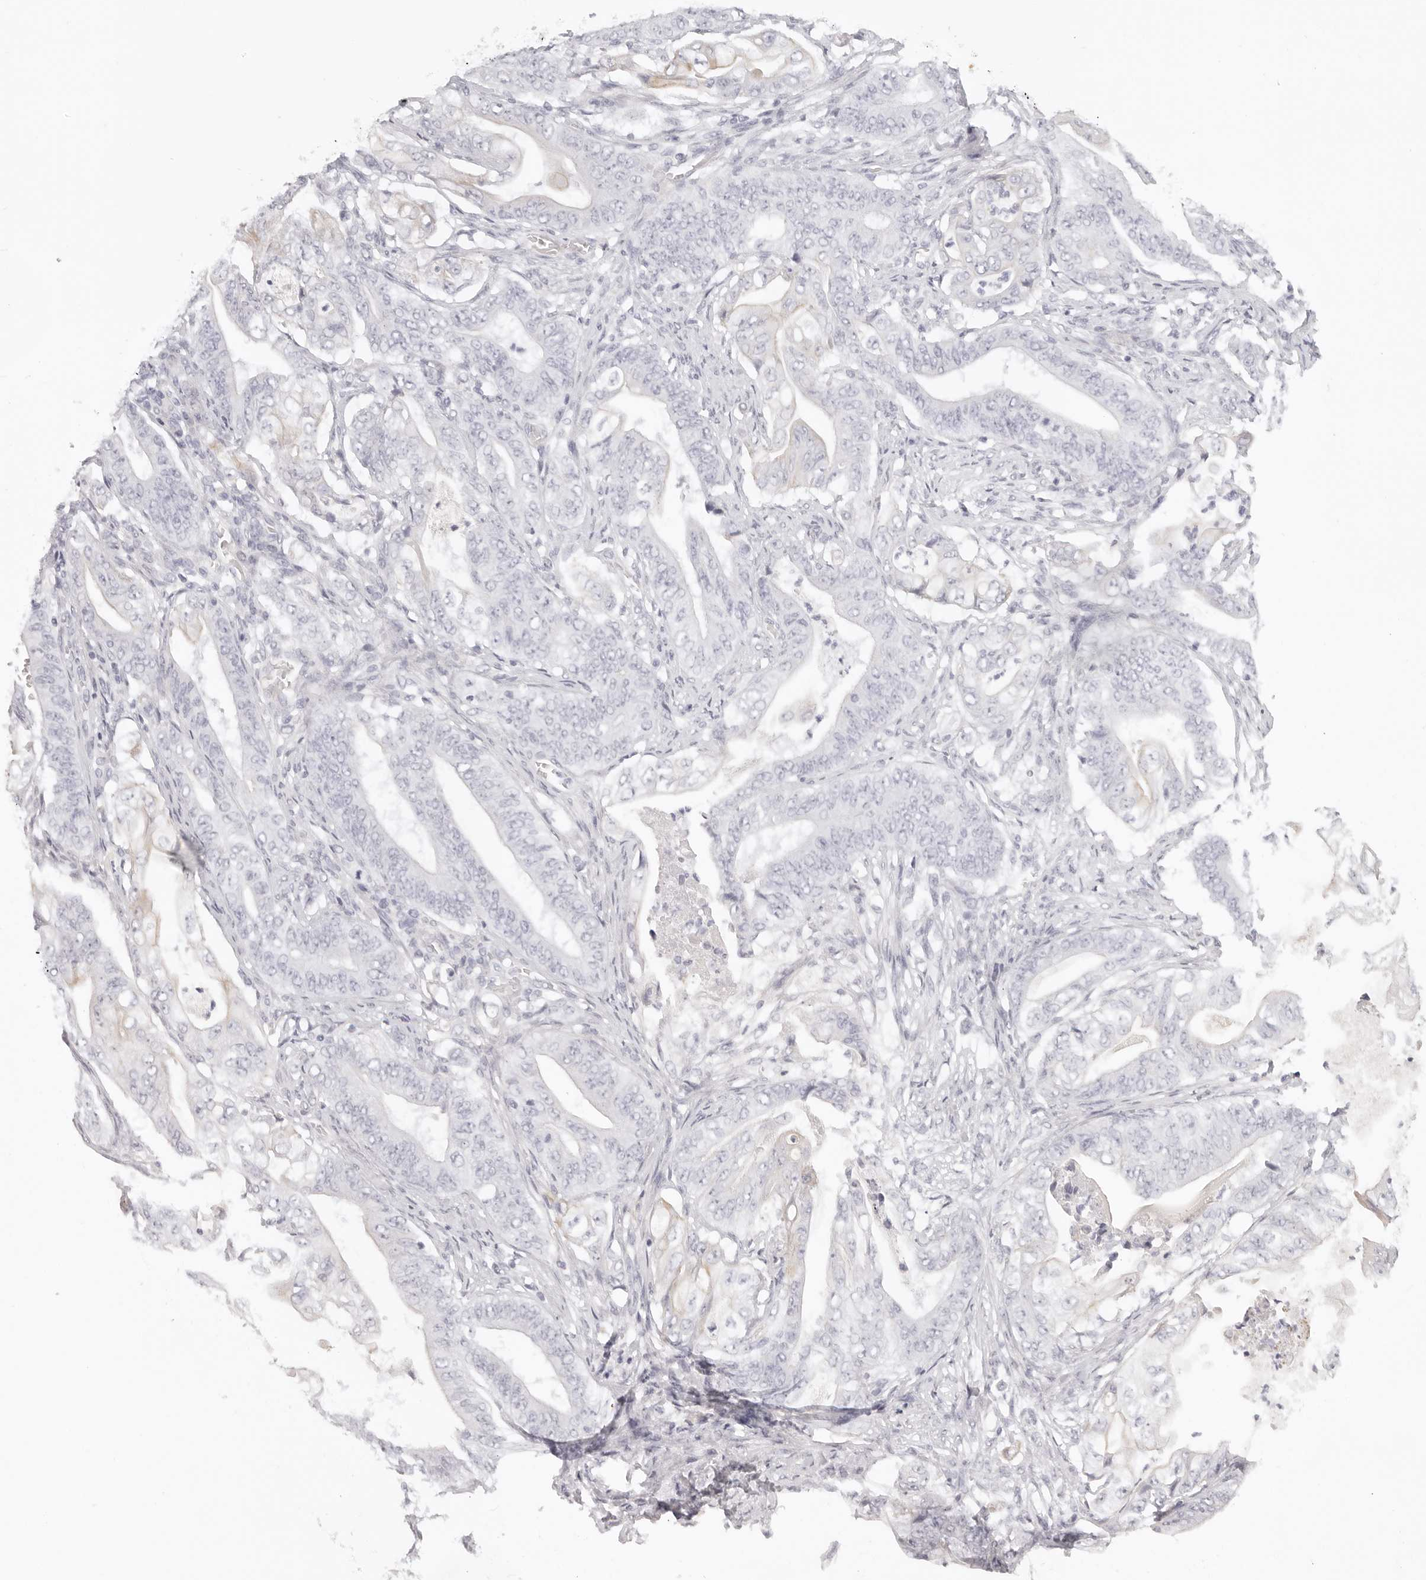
{"staining": {"intensity": "negative", "quantity": "none", "location": "none"}, "tissue": "stomach cancer", "cell_type": "Tumor cells", "image_type": "cancer", "snomed": [{"axis": "morphology", "description": "Adenocarcinoma, NOS"}, {"axis": "topography", "description": "Stomach"}], "caption": "Tumor cells show no significant protein staining in stomach cancer.", "gene": "RXFP1", "patient": {"sex": "female", "age": 73}}